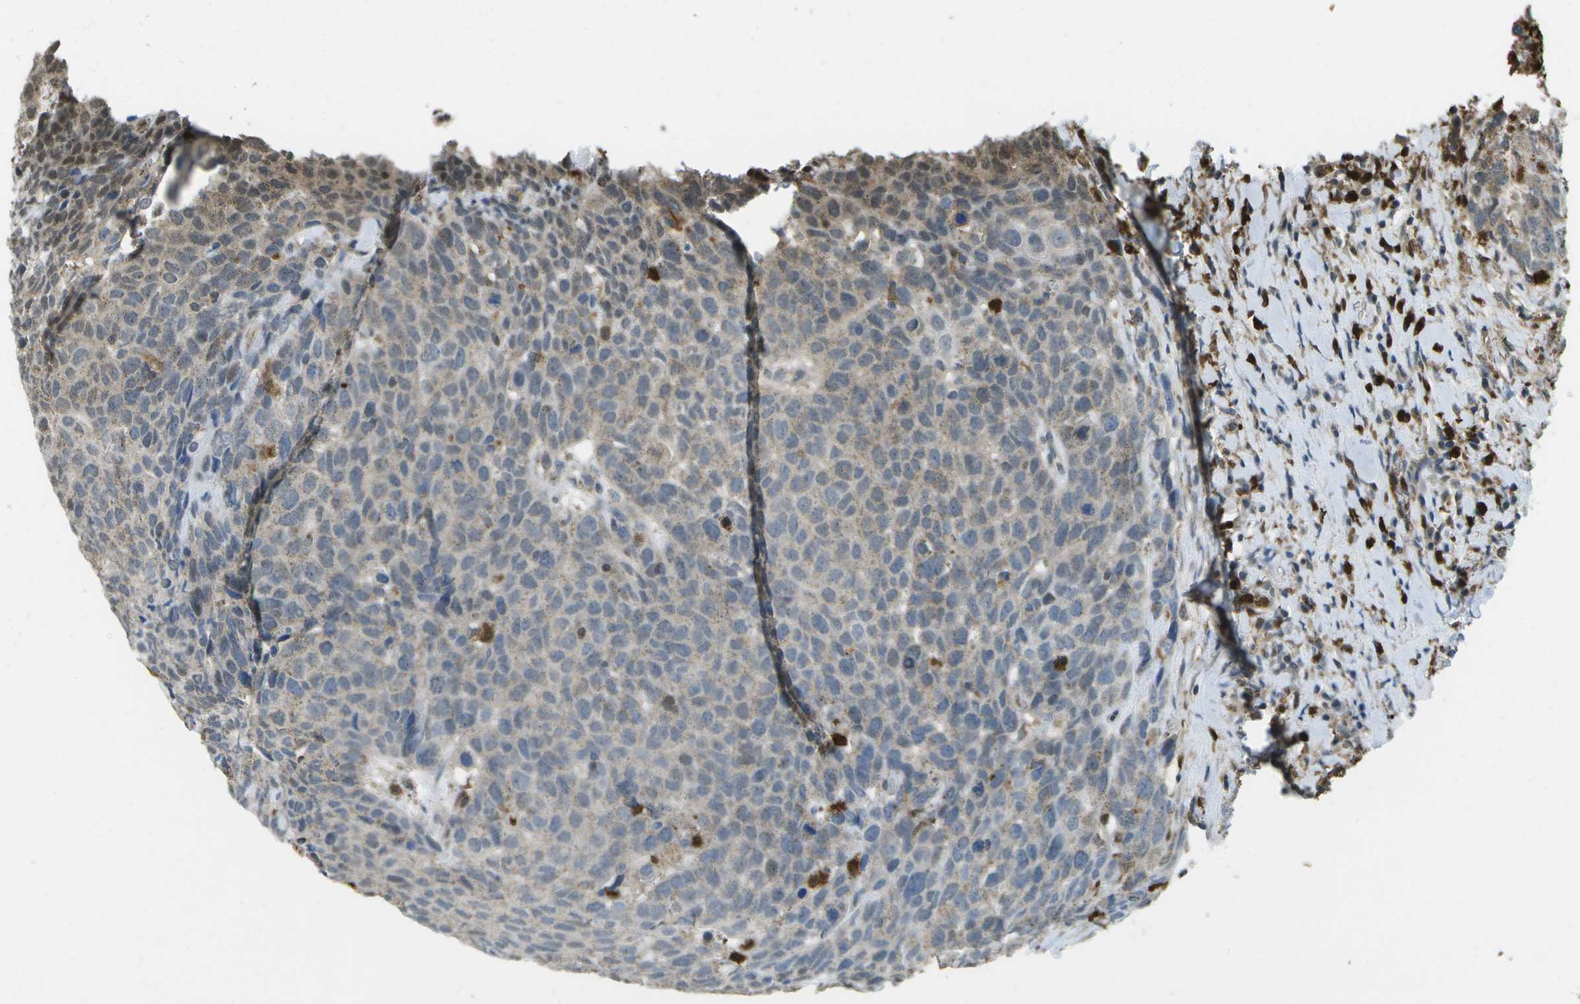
{"staining": {"intensity": "negative", "quantity": "none", "location": "none"}, "tissue": "head and neck cancer", "cell_type": "Tumor cells", "image_type": "cancer", "snomed": [{"axis": "morphology", "description": "Squamous cell carcinoma, NOS"}, {"axis": "topography", "description": "Head-Neck"}], "caption": "Protein analysis of head and neck cancer displays no significant positivity in tumor cells.", "gene": "CACHD1", "patient": {"sex": "male", "age": 66}}